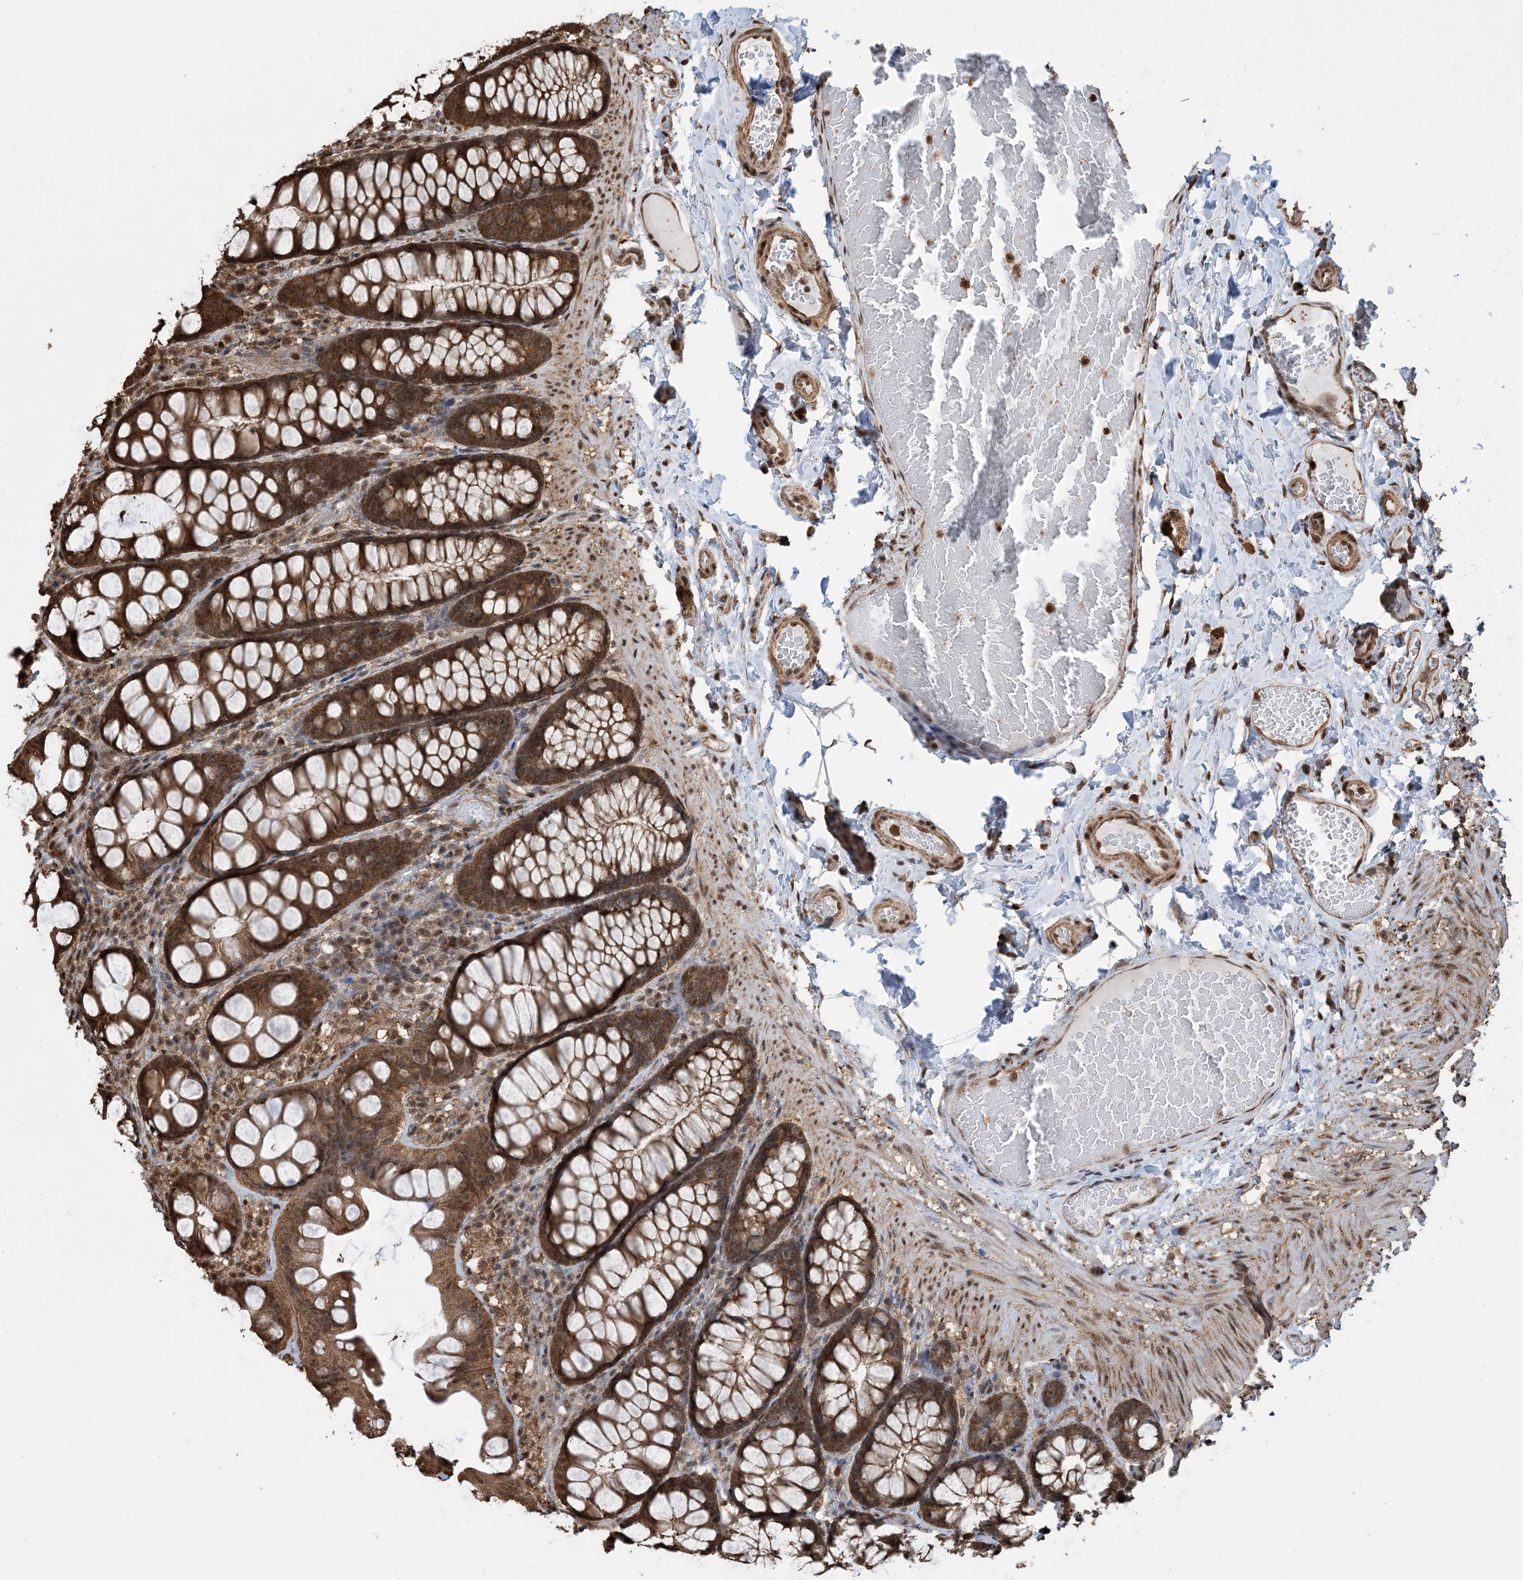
{"staining": {"intensity": "moderate", "quantity": ">75%", "location": "cytoplasmic/membranous,nuclear"}, "tissue": "colon", "cell_type": "Endothelial cells", "image_type": "normal", "snomed": [{"axis": "morphology", "description": "Normal tissue, NOS"}, {"axis": "topography", "description": "Colon"}], "caption": "Human colon stained for a protein (brown) demonstrates moderate cytoplasmic/membranous,nuclear positive staining in about >75% of endothelial cells.", "gene": "HSPA1A", "patient": {"sex": "male", "age": 47}}